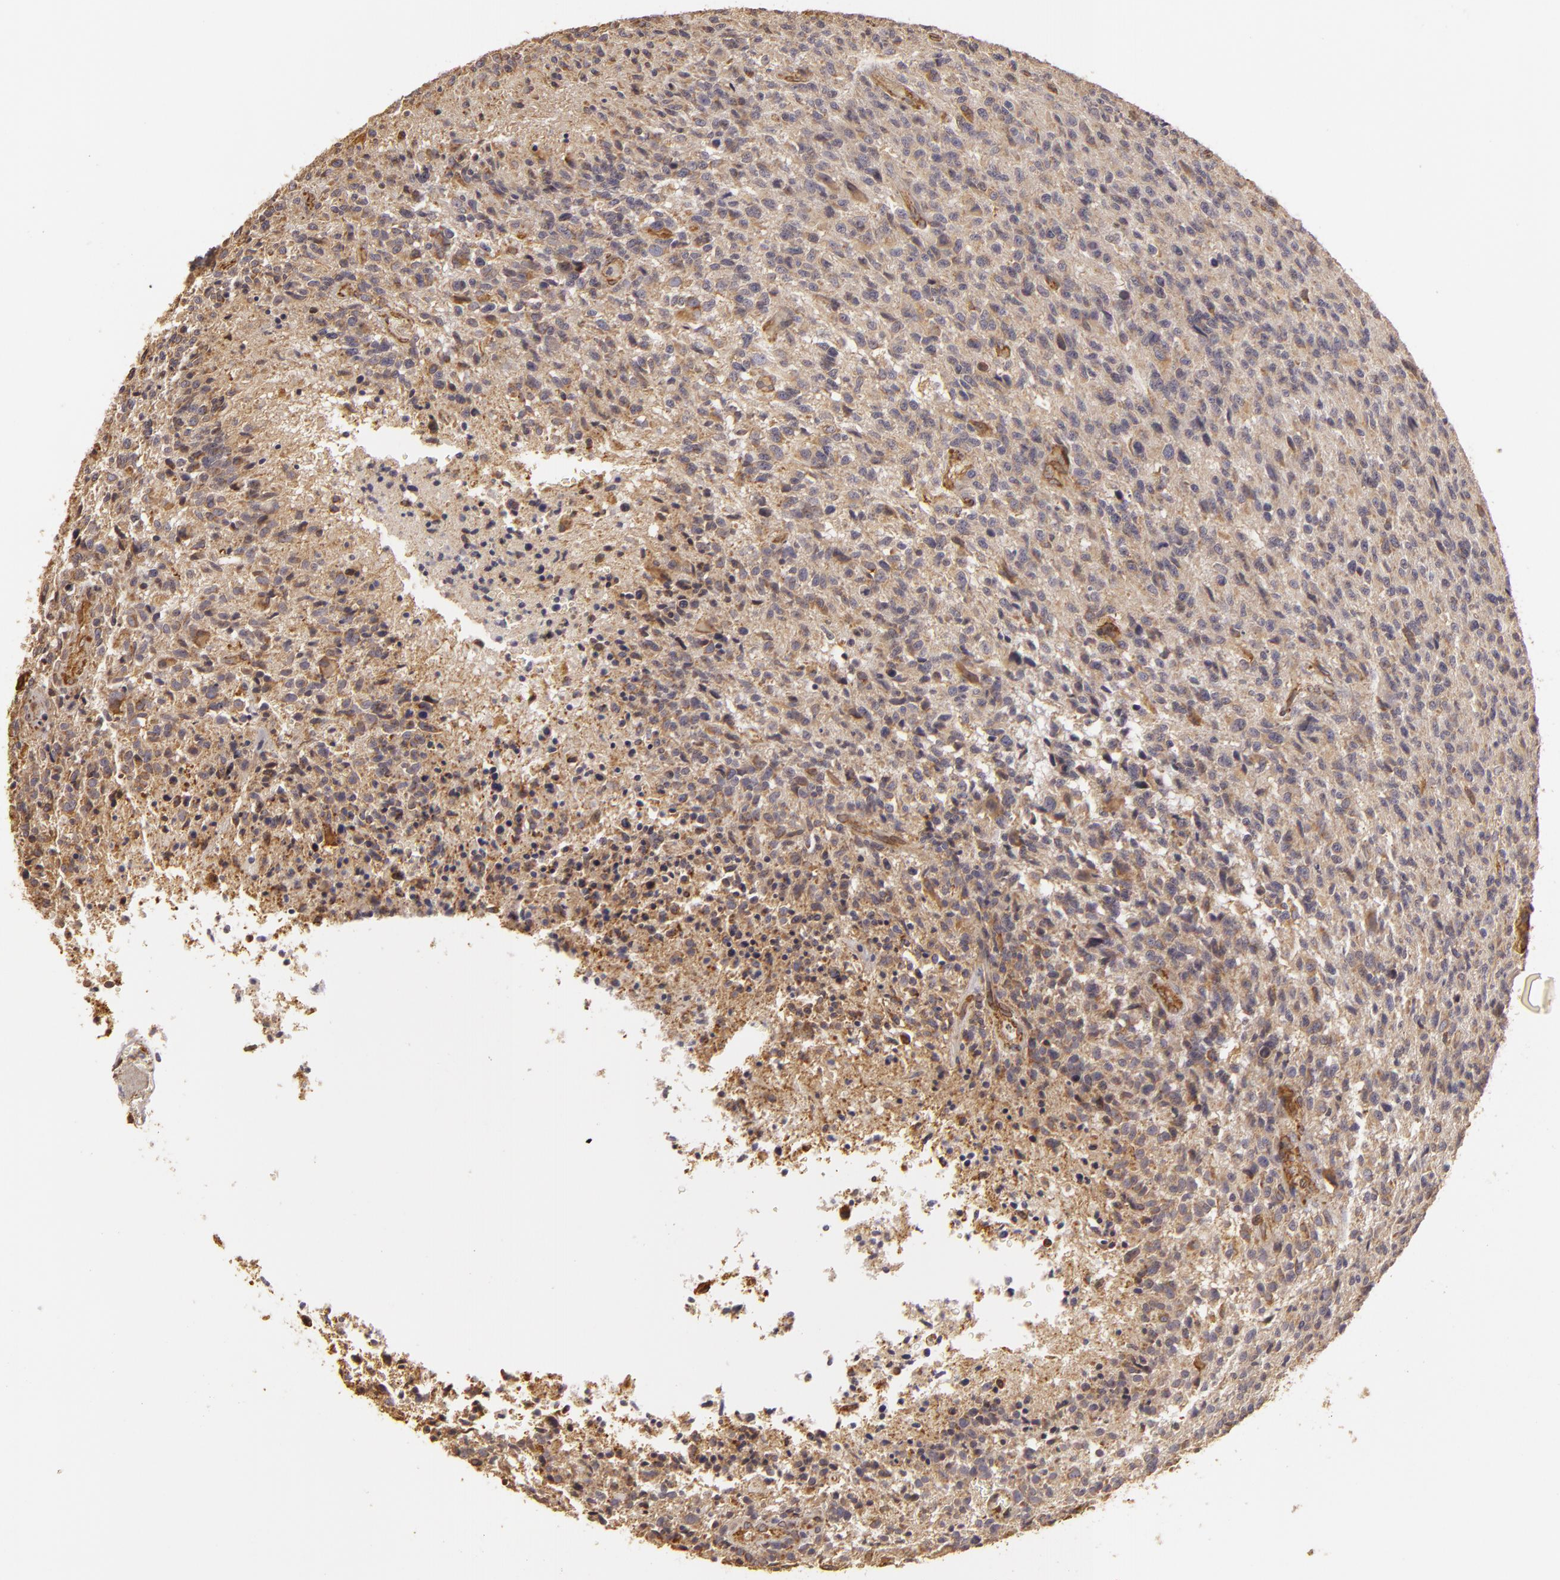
{"staining": {"intensity": "strong", "quantity": "25%-75%", "location": "cytoplasmic/membranous"}, "tissue": "glioma", "cell_type": "Tumor cells", "image_type": "cancer", "snomed": [{"axis": "morphology", "description": "Glioma, malignant, High grade"}, {"axis": "topography", "description": "Brain"}], "caption": "This is an image of immunohistochemistry staining of glioma, which shows strong positivity in the cytoplasmic/membranous of tumor cells.", "gene": "CYB5R3", "patient": {"sex": "male", "age": 36}}